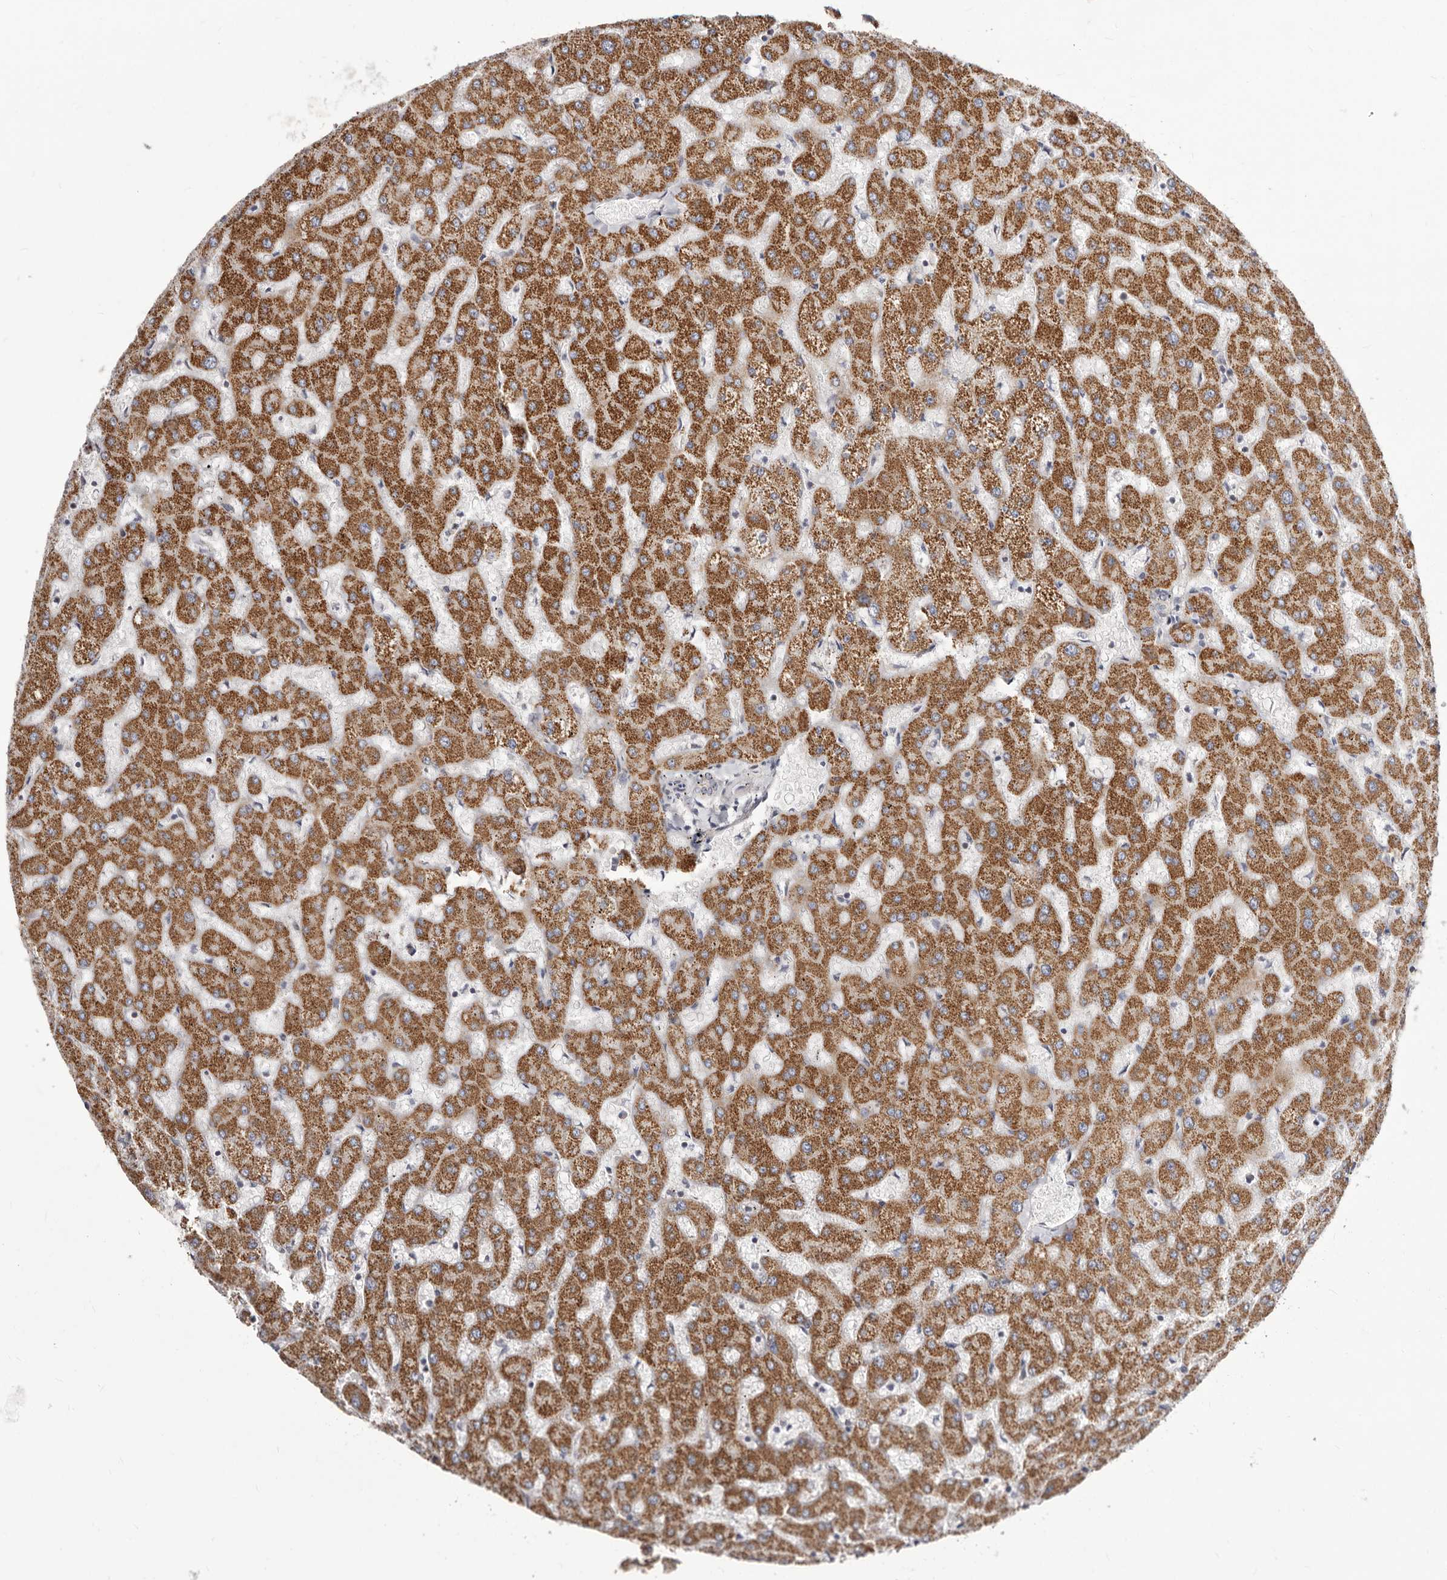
{"staining": {"intensity": "negative", "quantity": "none", "location": "none"}, "tissue": "liver", "cell_type": "Cholangiocytes", "image_type": "normal", "snomed": [{"axis": "morphology", "description": "Normal tissue, NOS"}, {"axis": "topography", "description": "Liver"}], "caption": "This image is of normal liver stained with immunohistochemistry (IHC) to label a protein in brown with the nuclei are counter-stained blue. There is no staining in cholangiocytes. Nuclei are stained in blue.", "gene": "NUBPL", "patient": {"sex": "female", "age": 63}}